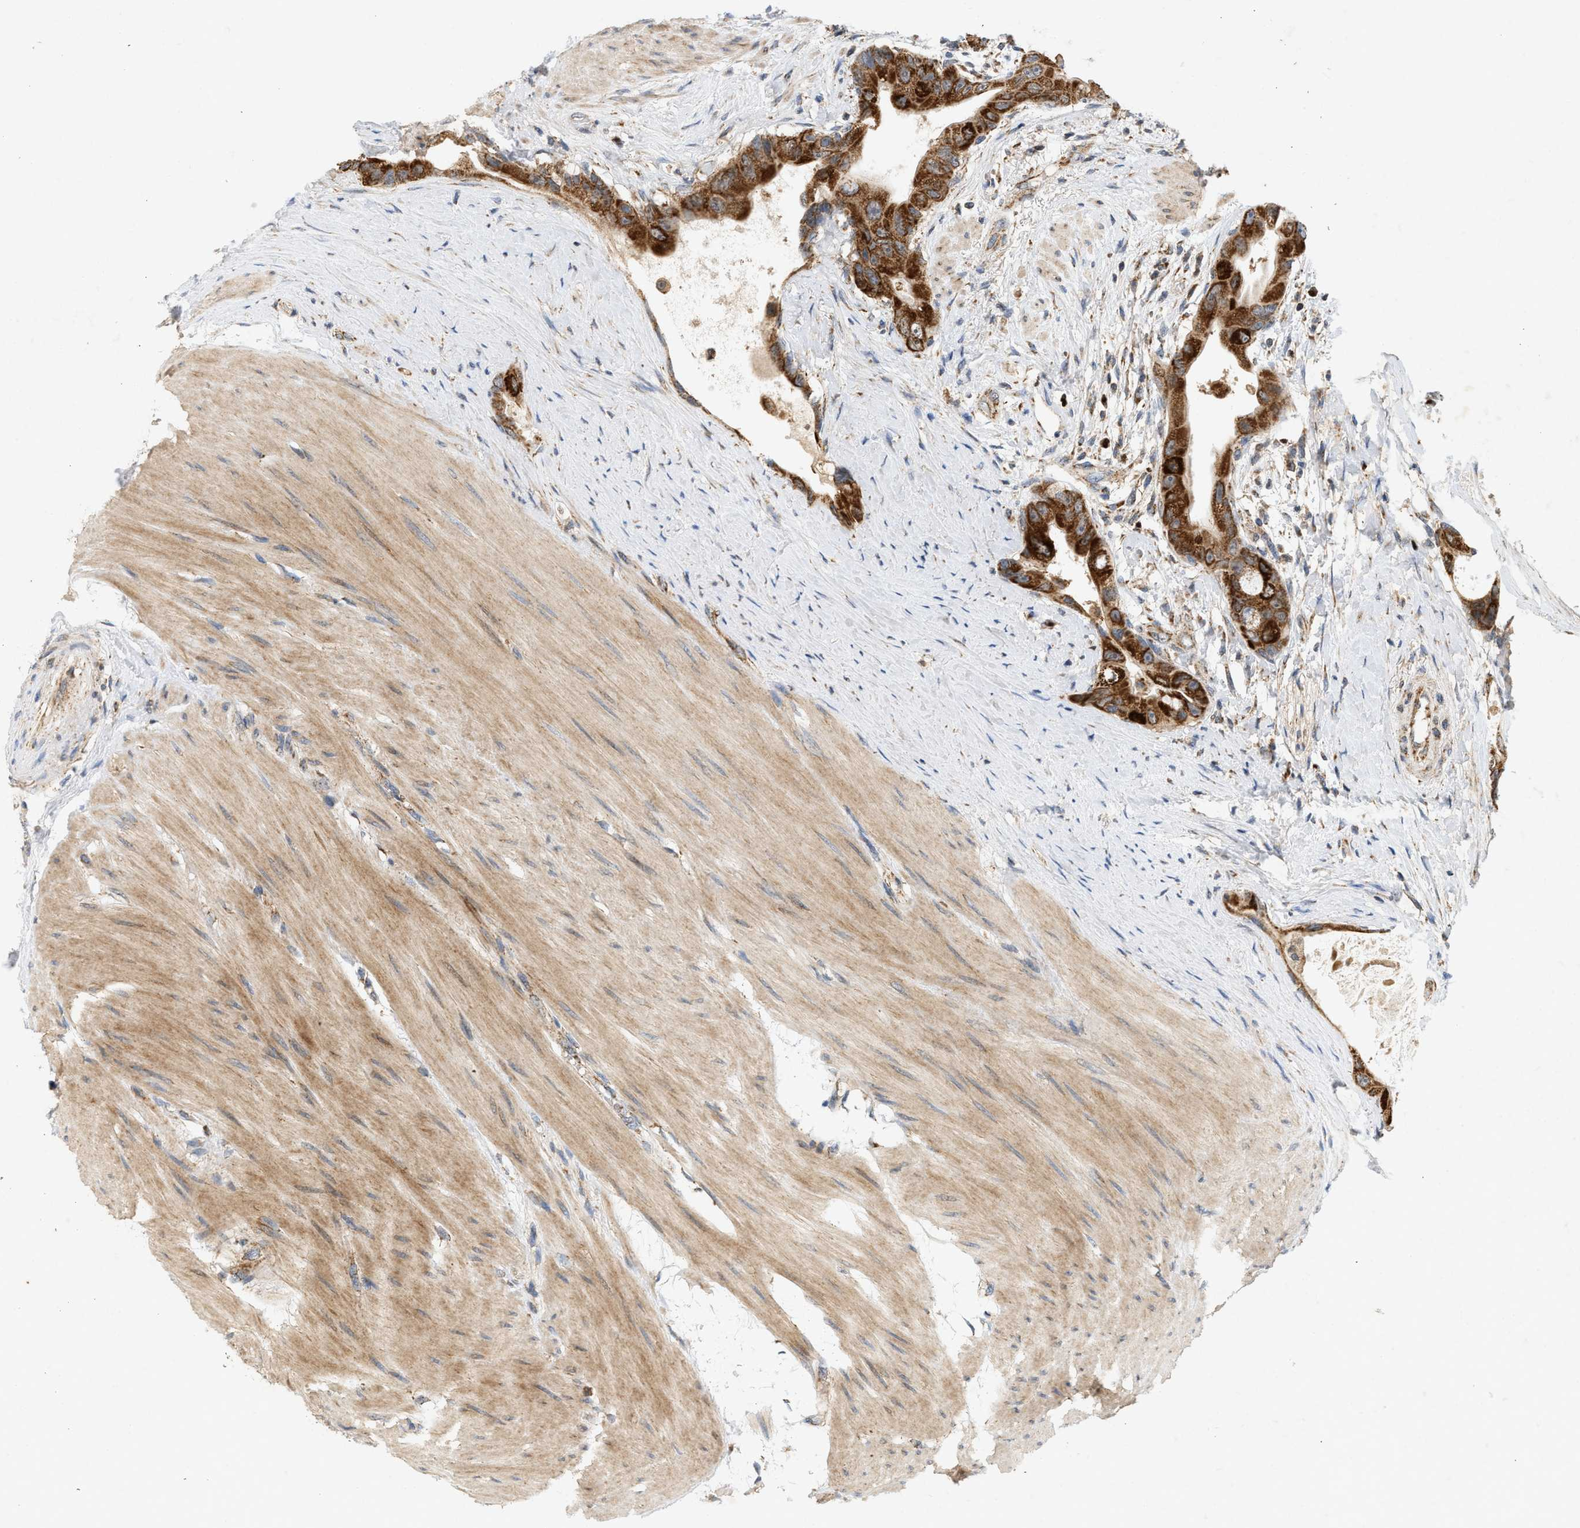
{"staining": {"intensity": "strong", "quantity": ">75%", "location": "cytoplasmic/membranous"}, "tissue": "colorectal cancer", "cell_type": "Tumor cells", "image_type": "cancer", "snomed": [{"axis": "morphology", "description": "Adenocarcinoma, NOS"}, {"axis": "topography", "description": "Rectum"}], "caption": "An immunohistochemistry (IHC) histopathology image of neoplastic tissue is shown. Protein staining in brown shows strong cytoplasmic/membranous positivity in colorectal cancer within tumor cells. (DAB = brown stain, brightfield microscopy at high magnification).", "gene": "MCU", "patient": {"sex": "male", "age": 51}}